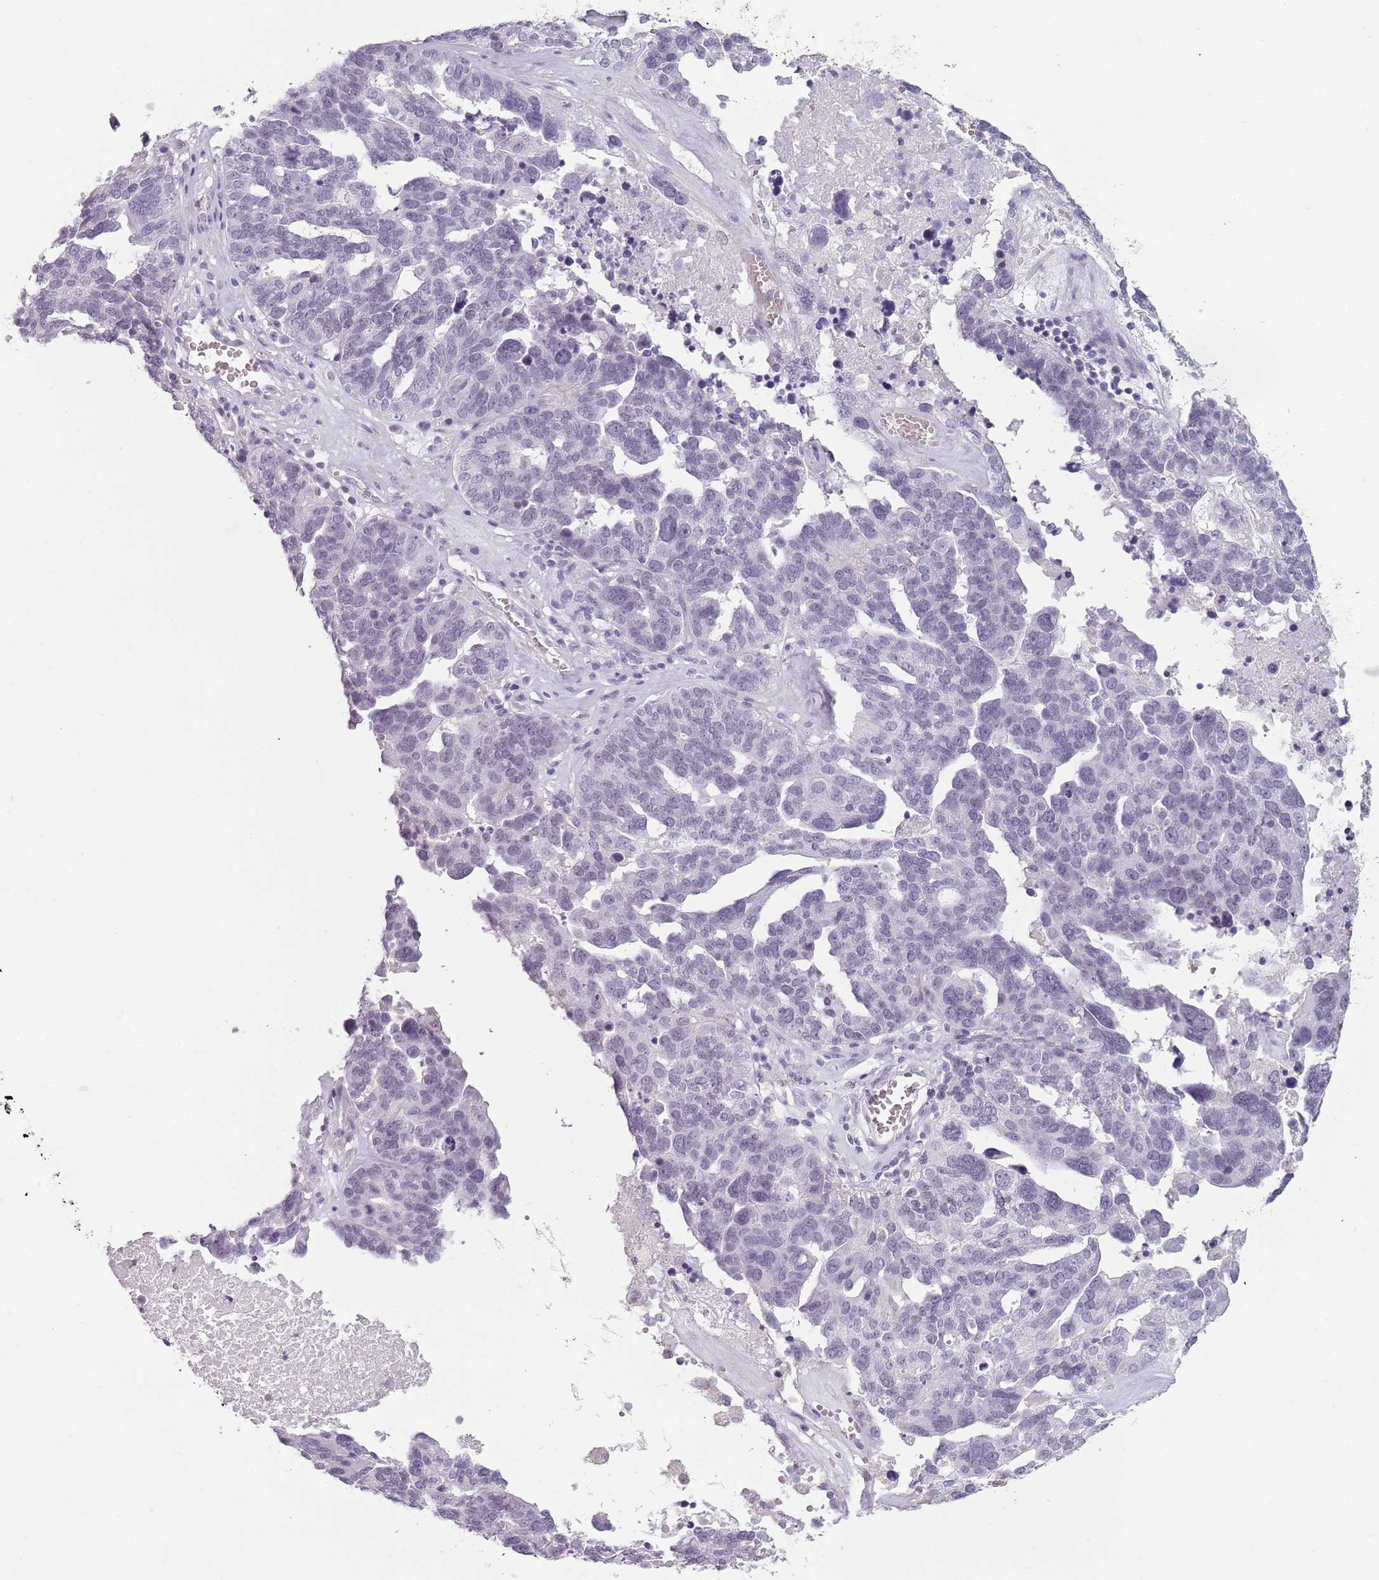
{"staining": {"intensity": "negative", "quantity": "none", "location": "none"}, "tissue": "ovarian cancer", "cell_type": "Tumor cells", "image_type": "cancer", "snomed": [{"axis": "morphology", "description": "Cystadenocarcinoma, serous, NOS"}, {"axis": "topography", "description": "Ovary"}], "caption": "High power microscopy micrograph of an immunohistochemistry (IHC) image of ovarian cancer (serous cystadenocarcinoma), revealing no significant staining in tumor cells.", "gene": "PIEZO1", "patient": {"sex": "female", "age": 59}}